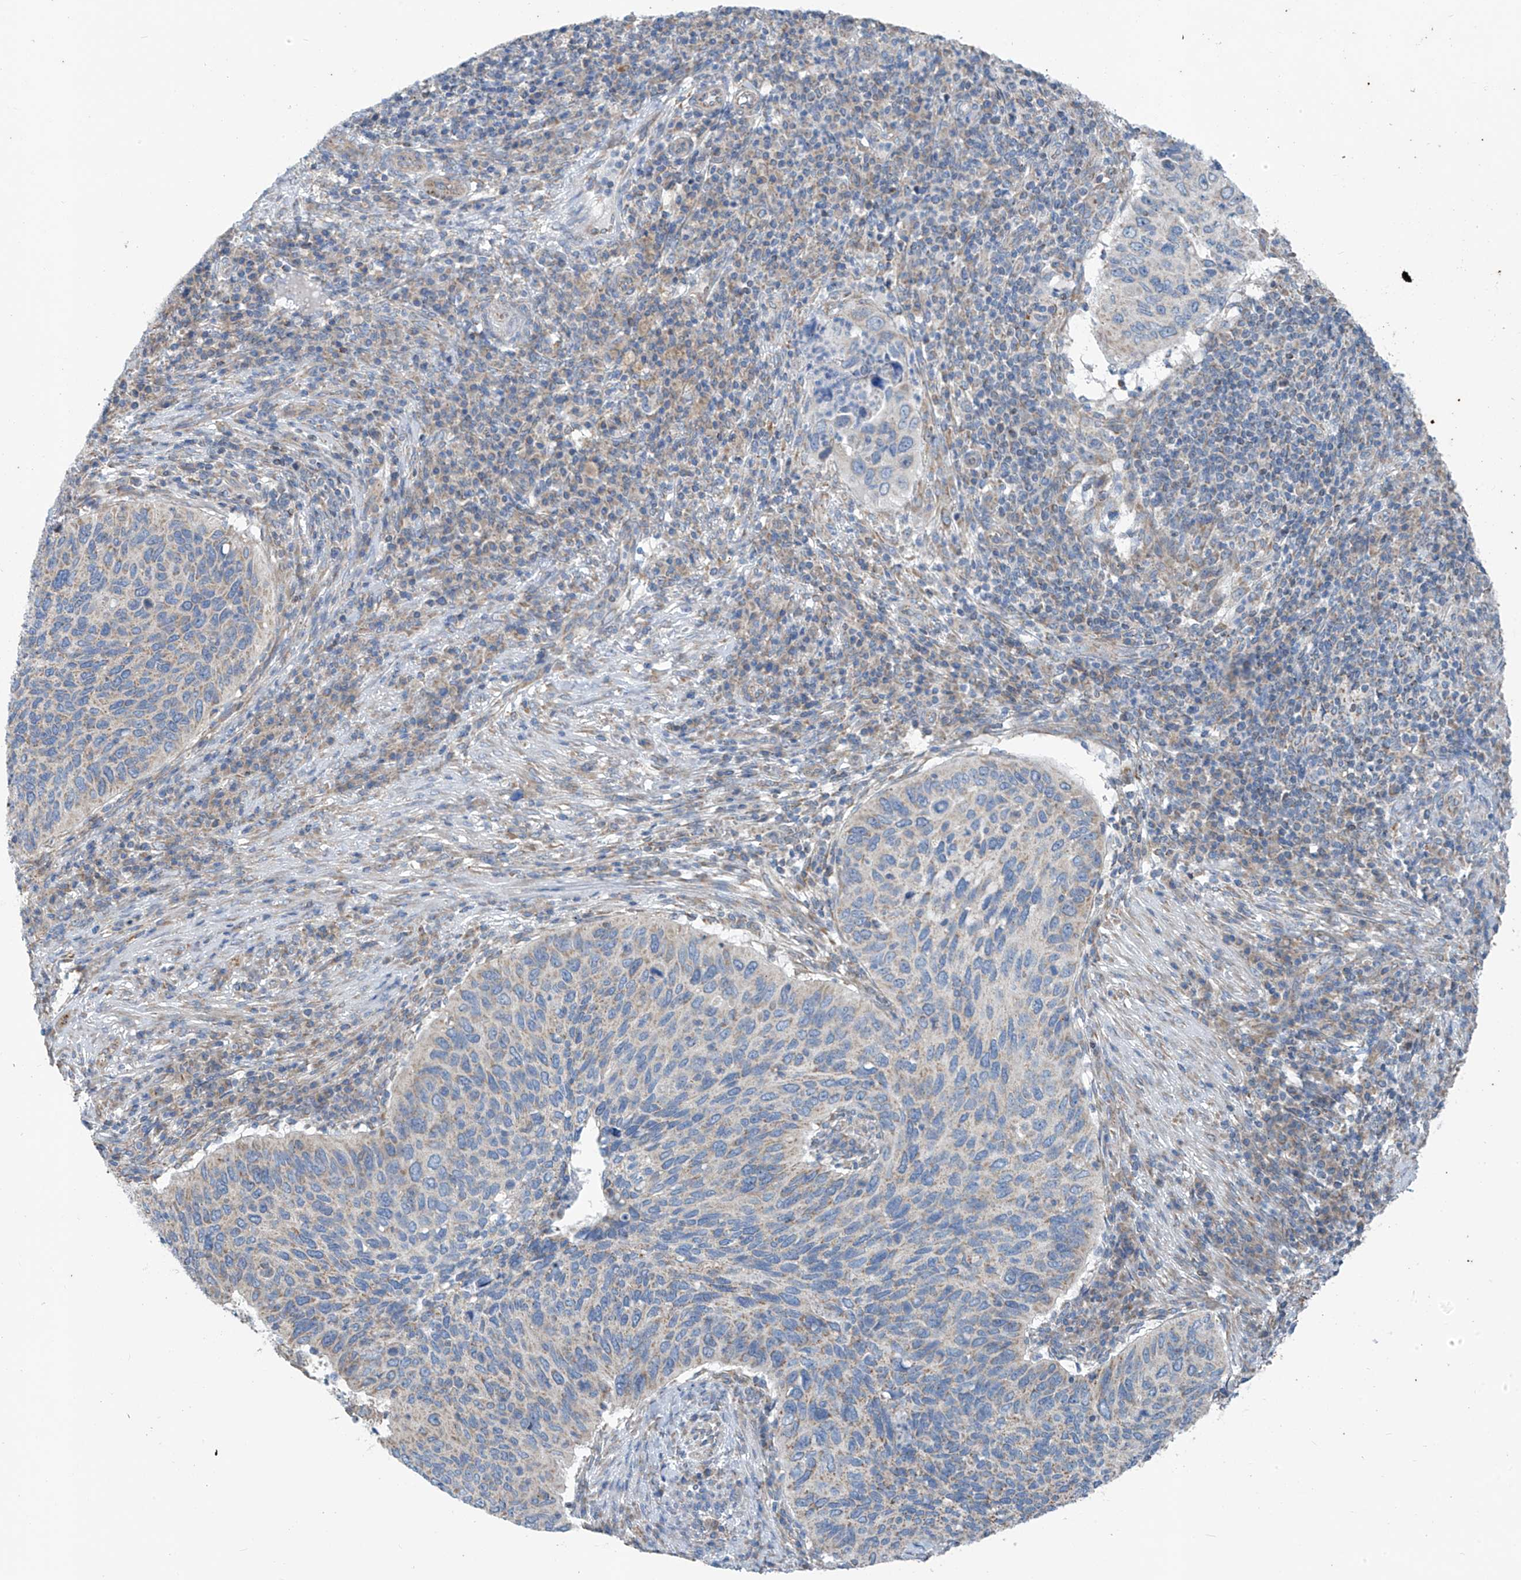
{"staining": {"intensity": "weak", "quantity": "<25%", "location": "cytoplasmic/membranous"}, "tissue": "cervical cancer", "cell_type": "Tumor cells", "image_type": "cancer", "snomed": [{"axis": "morphology", "description": "Squamous cell carcinoma, NOS"}, {"axis": "topography", "description": "Cervix"}], "caption": "The histopathology image exhibits no significant expression in tumor cells of cervical squamous cell carcinoma.", "gene": "EOMES", "patient": {"sex": "female", "age": 38}}